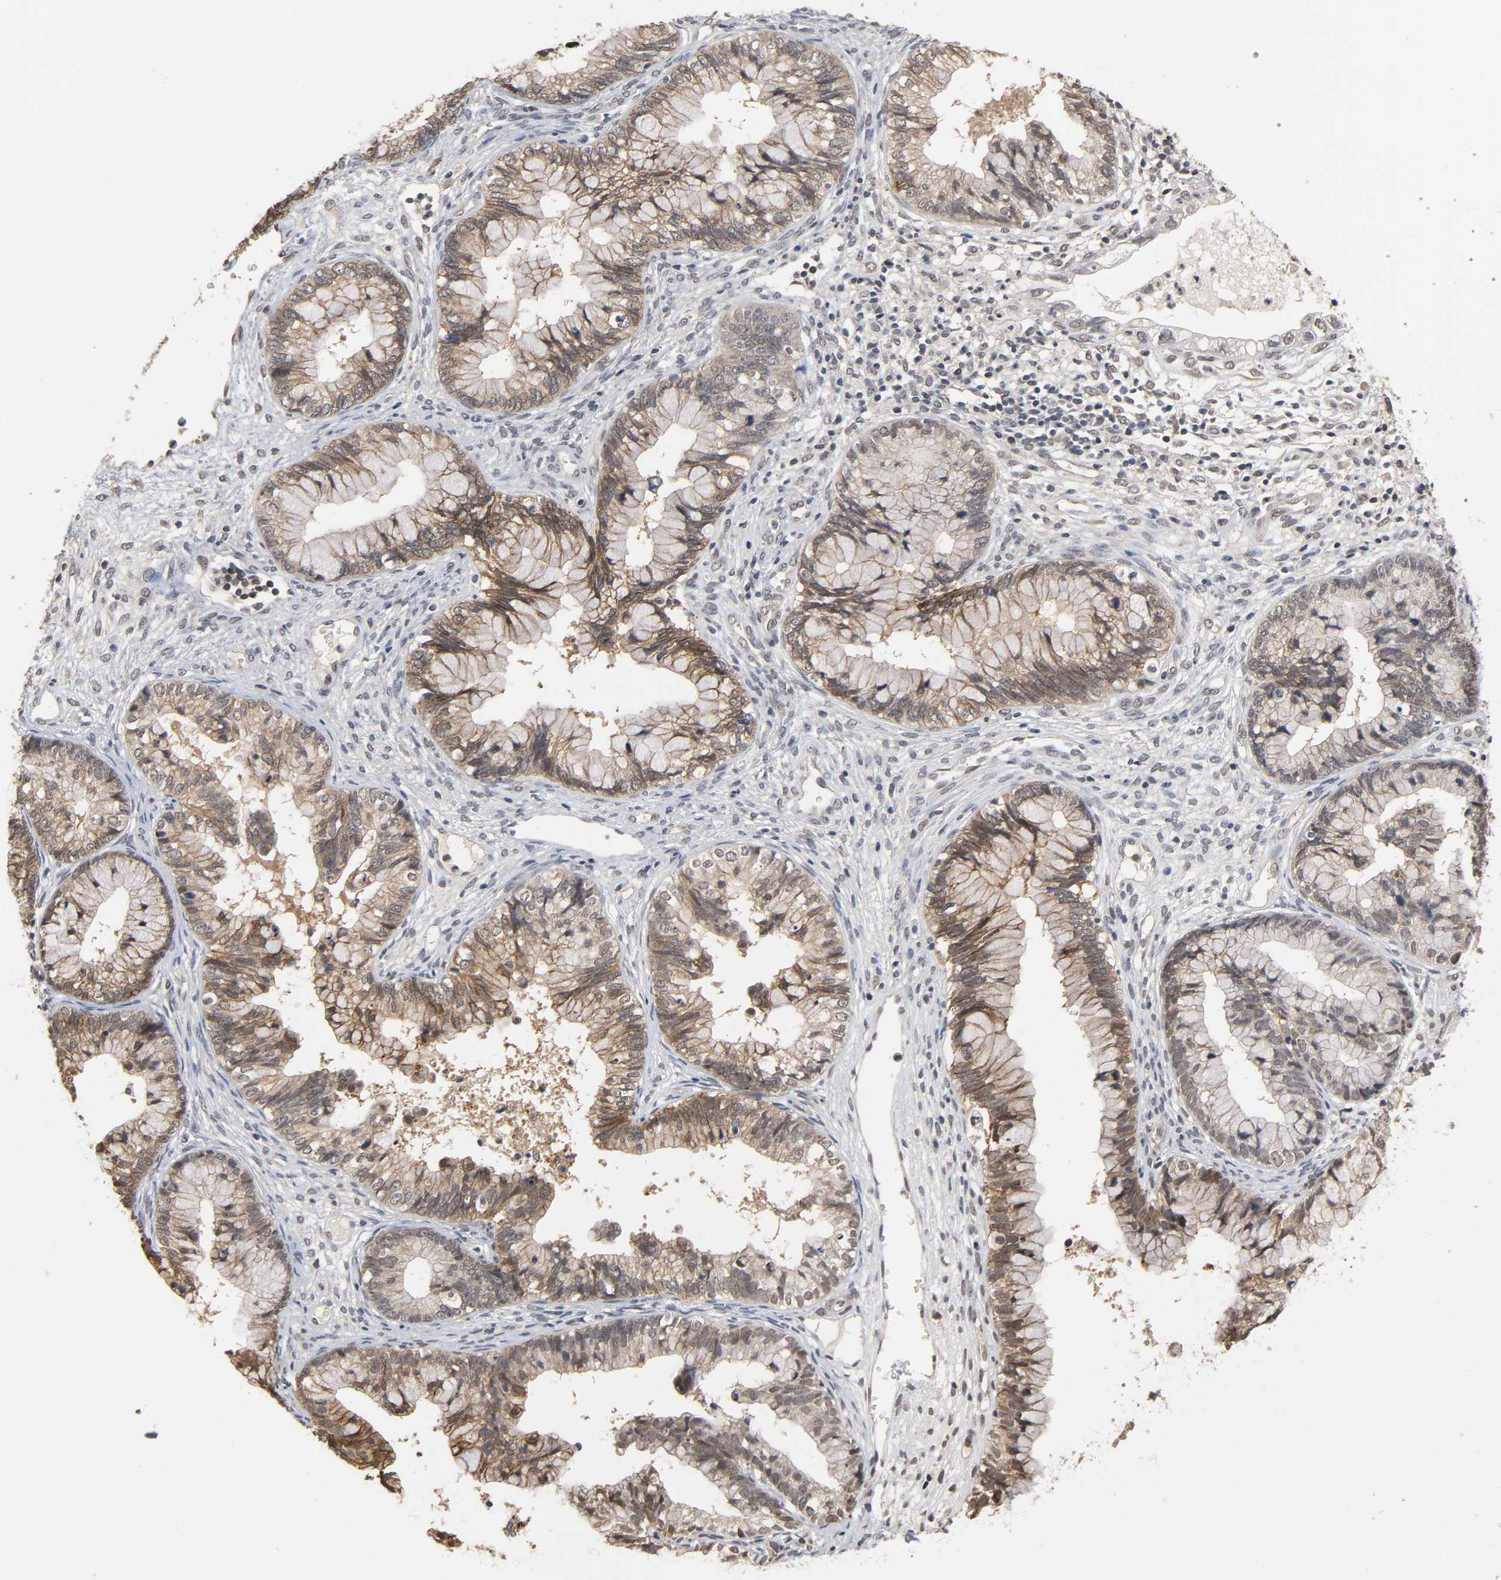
{"staining": {"intensity": "moderate", "quantity": ">75%", "location": "cytoplasmic/membranous"}, "tissue": "cervical cancer", "cell_type": "Tumor cells", "image_type": "cancer", "snomed": [{"axis": "morphology", "description": "Adenocarcinoma, NOS"}, {"axis": "topography", "description": "Cervix"}], "caption": "A medium amount of moderate cytoplasmic/membranous positivity is identified in approximately >75% of tumor cells in adenocarcinoma (cervical) tissue.", "gene": "HTR1E", "patient": {"sex": "female", "age": 44}}